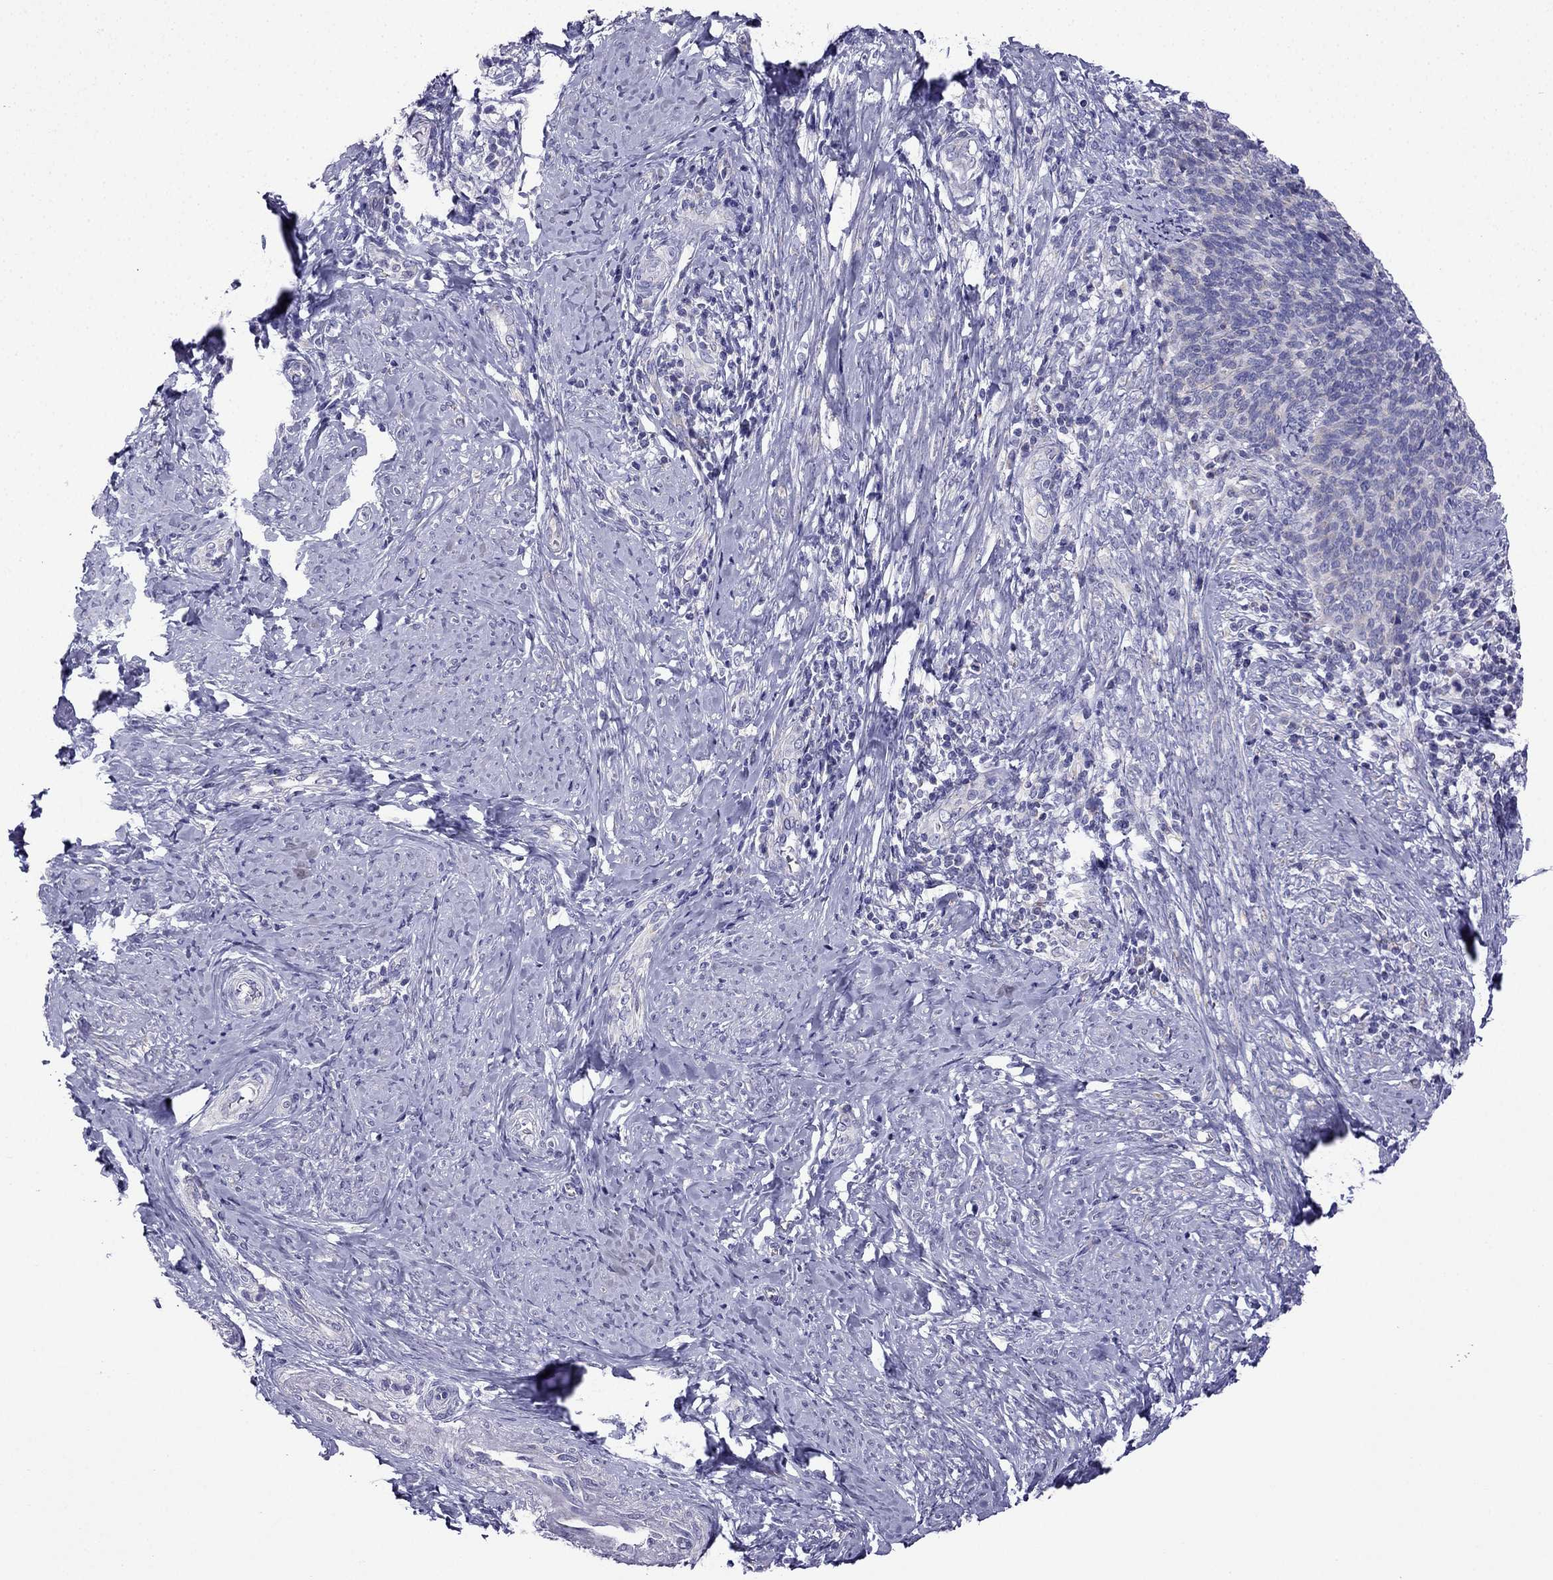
{"staining": {"intensity": "negative", "quantity": "none", "location": "none"}, "tissue": "cervical cancer", "cell_type": "Tumor cells", "image_type": "cancer", "snomed": [{"axis": "morphology", "description": "Normal tissue, NOS"}, {"axis": "morphology", "description": "Squamous cell carcinoma, NOS"}, {"axis": "topography", "description": "Cervix"}], "caption": "IHC image of neoplastic tissue: squamous cell carcinoma (cervical) stained with DAB (3,3'-diaminobenzidine) exhibits no significant protein expression in tumor cells.", "gene": "KIF5A", "patient": {"sex": "female", "age": 39}}